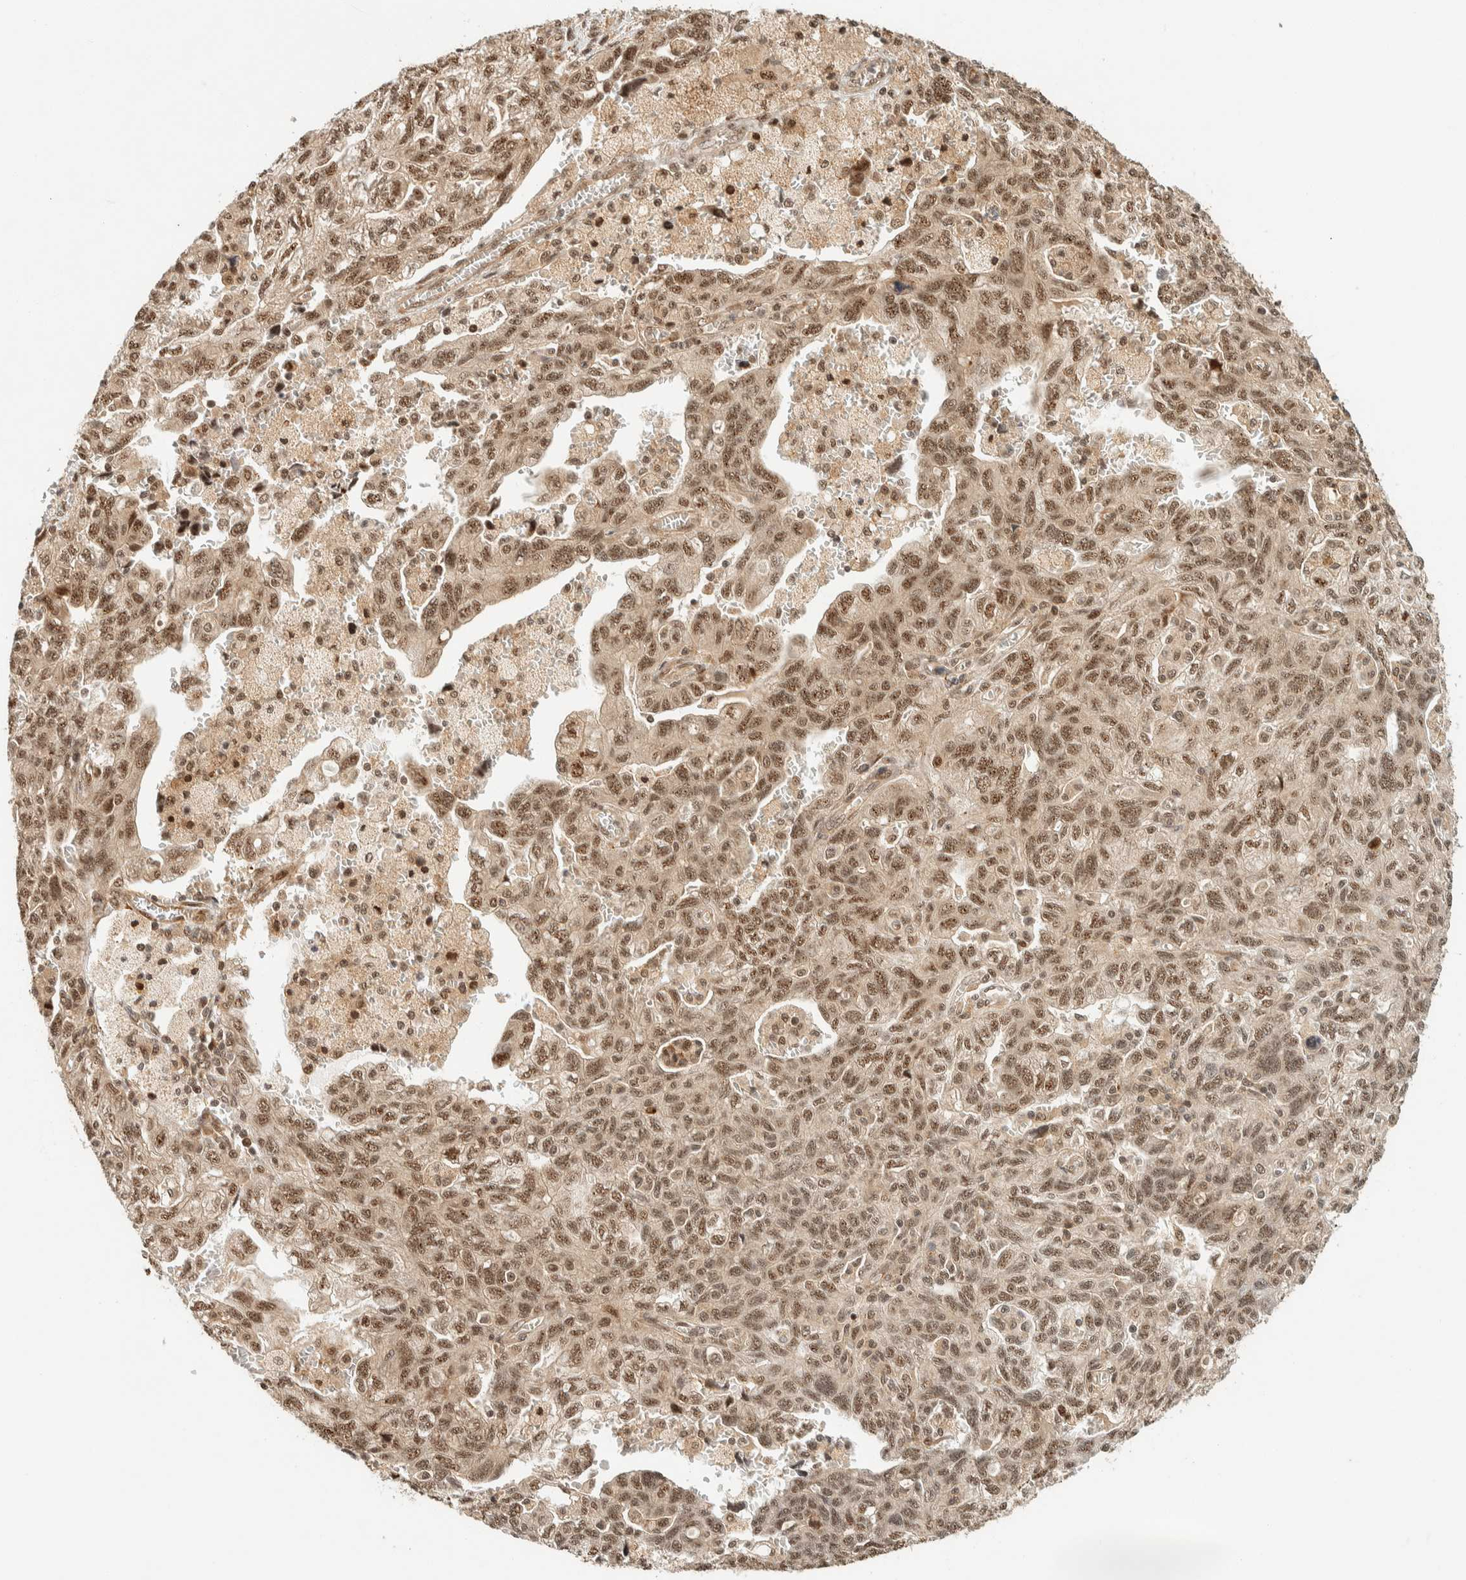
{"staining": {"intensity": "moderate", "quantity": ">75%", "location": "nuclear"}, "tissue": "ovarian cancer", "cell_type": "Tumor cells", "image_type": "cancer", "snomed": [{"axis": "morphology", "description": "Carcinoma, NOS"}, {"axis": "morphology", "description": "Cystadenocarcinoma, serous, NOS"}, {"axis": "topography", "description": "Ovary"}], "caption": "Ovarian carcinoma tissue reveals moderate nuclear expression in approximately >75% of tumor cells, visualized by immunohistochemistry.", "gene": "SIK1", "patient": {"sex": "female", "age": 69}}